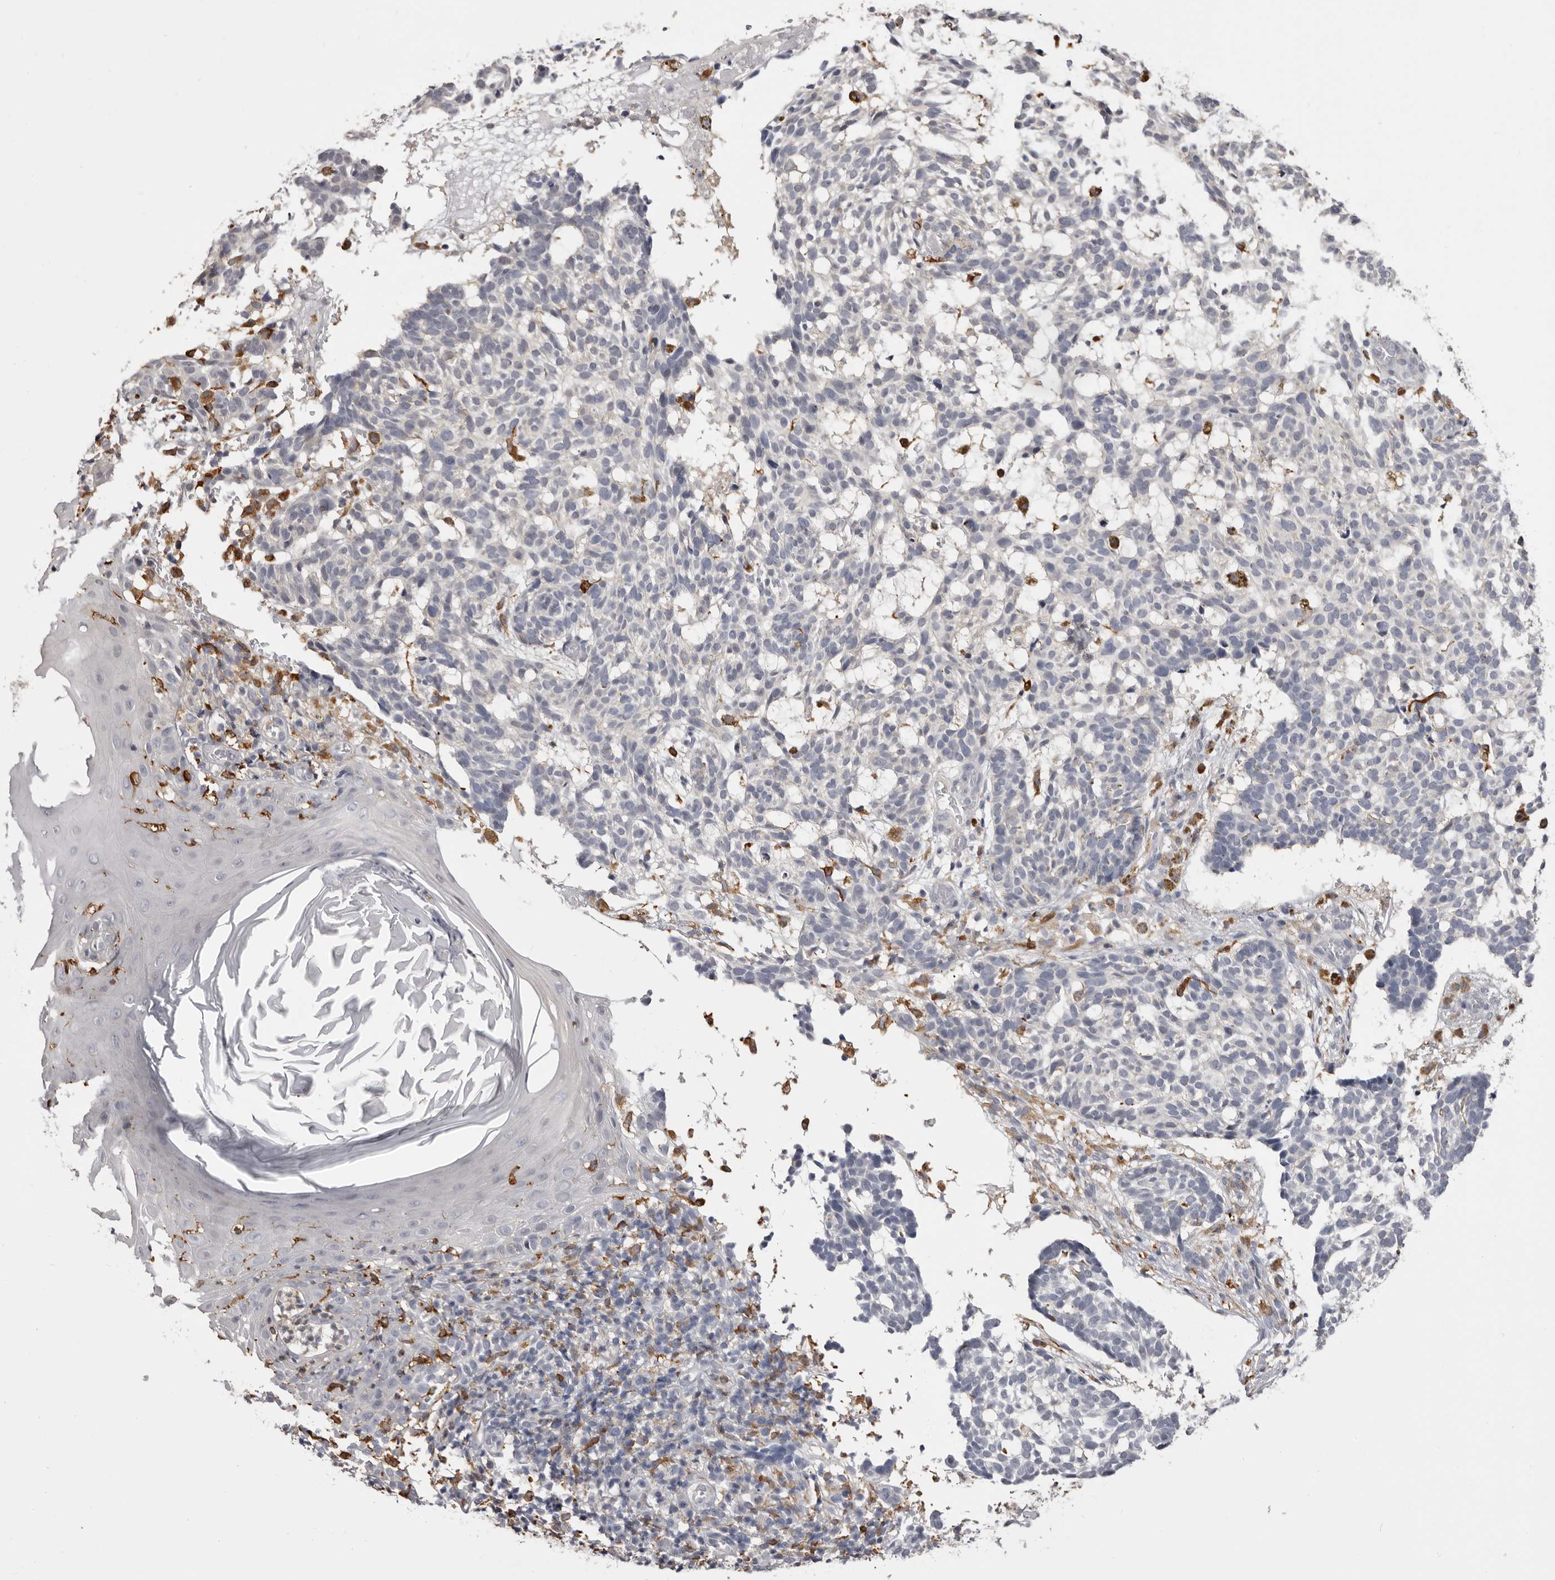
{"staining": {"intensity": "negative", "quantity": "none", "location": "none"}, "tissue": "skin cancer", "cell_type": "Tumor cells", "image_type": "cancer", "snomed": [{"axis": "morphology", "description": "Basal cell carcinoma"}, {"axis": "topography", "description": "Skin"}], "caption": "This photomicrograph is of skin cancer stained with IHC to label a protein in brown with the nuclei are counter-stained blue. There is no staining in tumor cells.", "gene": "TNNI1", "patient": {"sex": "male", "age": 85}}